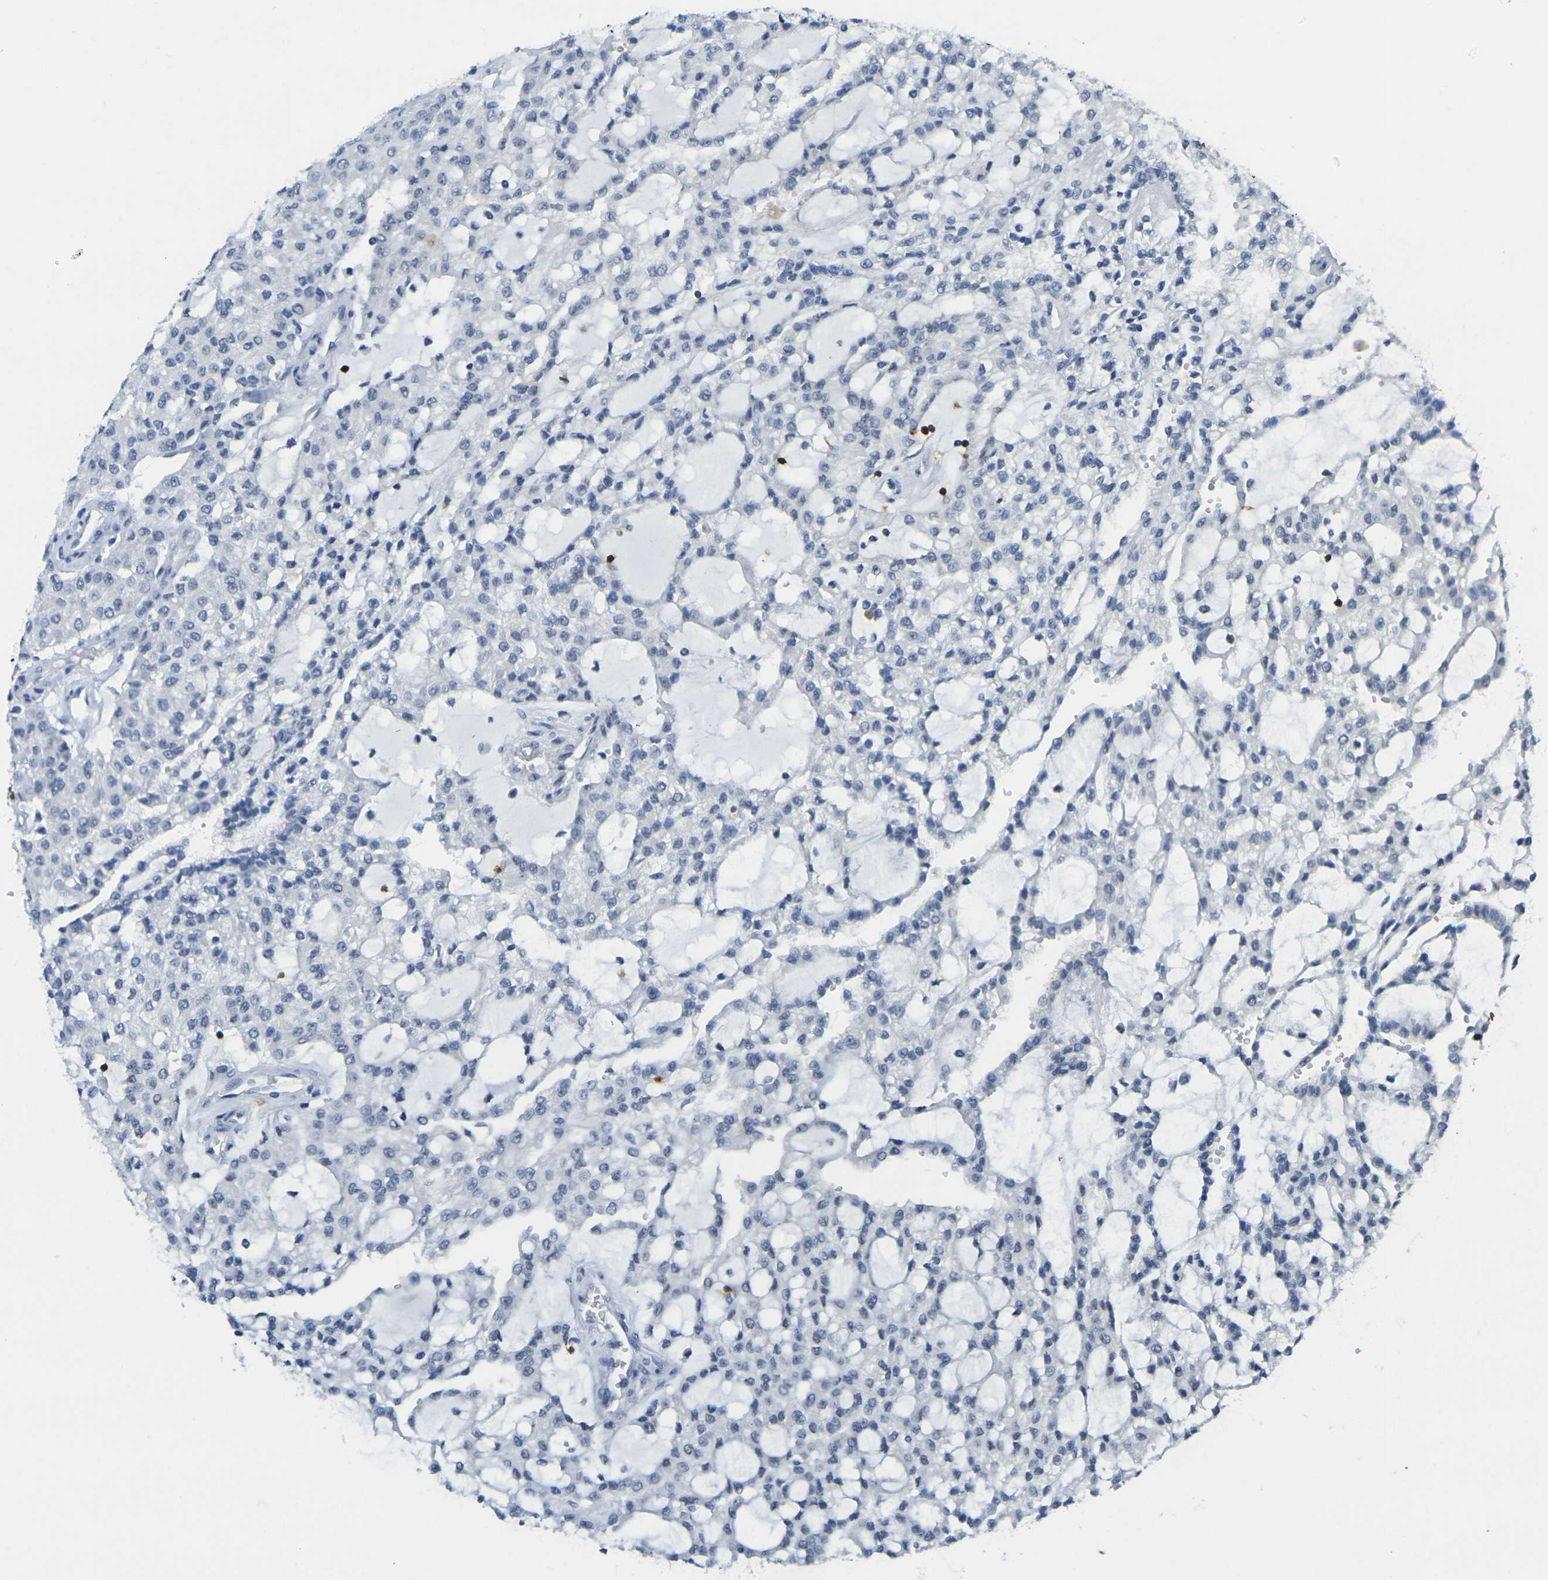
{"staining": {"intensity": "negative", "quantity": "none", "location": "none"}, "tissue": "renal cancer", "cell_type": "Tumor cells", "image_type": "cancer", "snomed": [{"axis": "morphology", "description": "Adenocarcinoma, NOS"}, {"axis": "topography", "description": "Kidney"}], "caption": "The image reveals no staining of tumor cells in adenocarcinoma (renal).", "gene": "CD3D", "patient": {"sex": "male", "age": 63}}